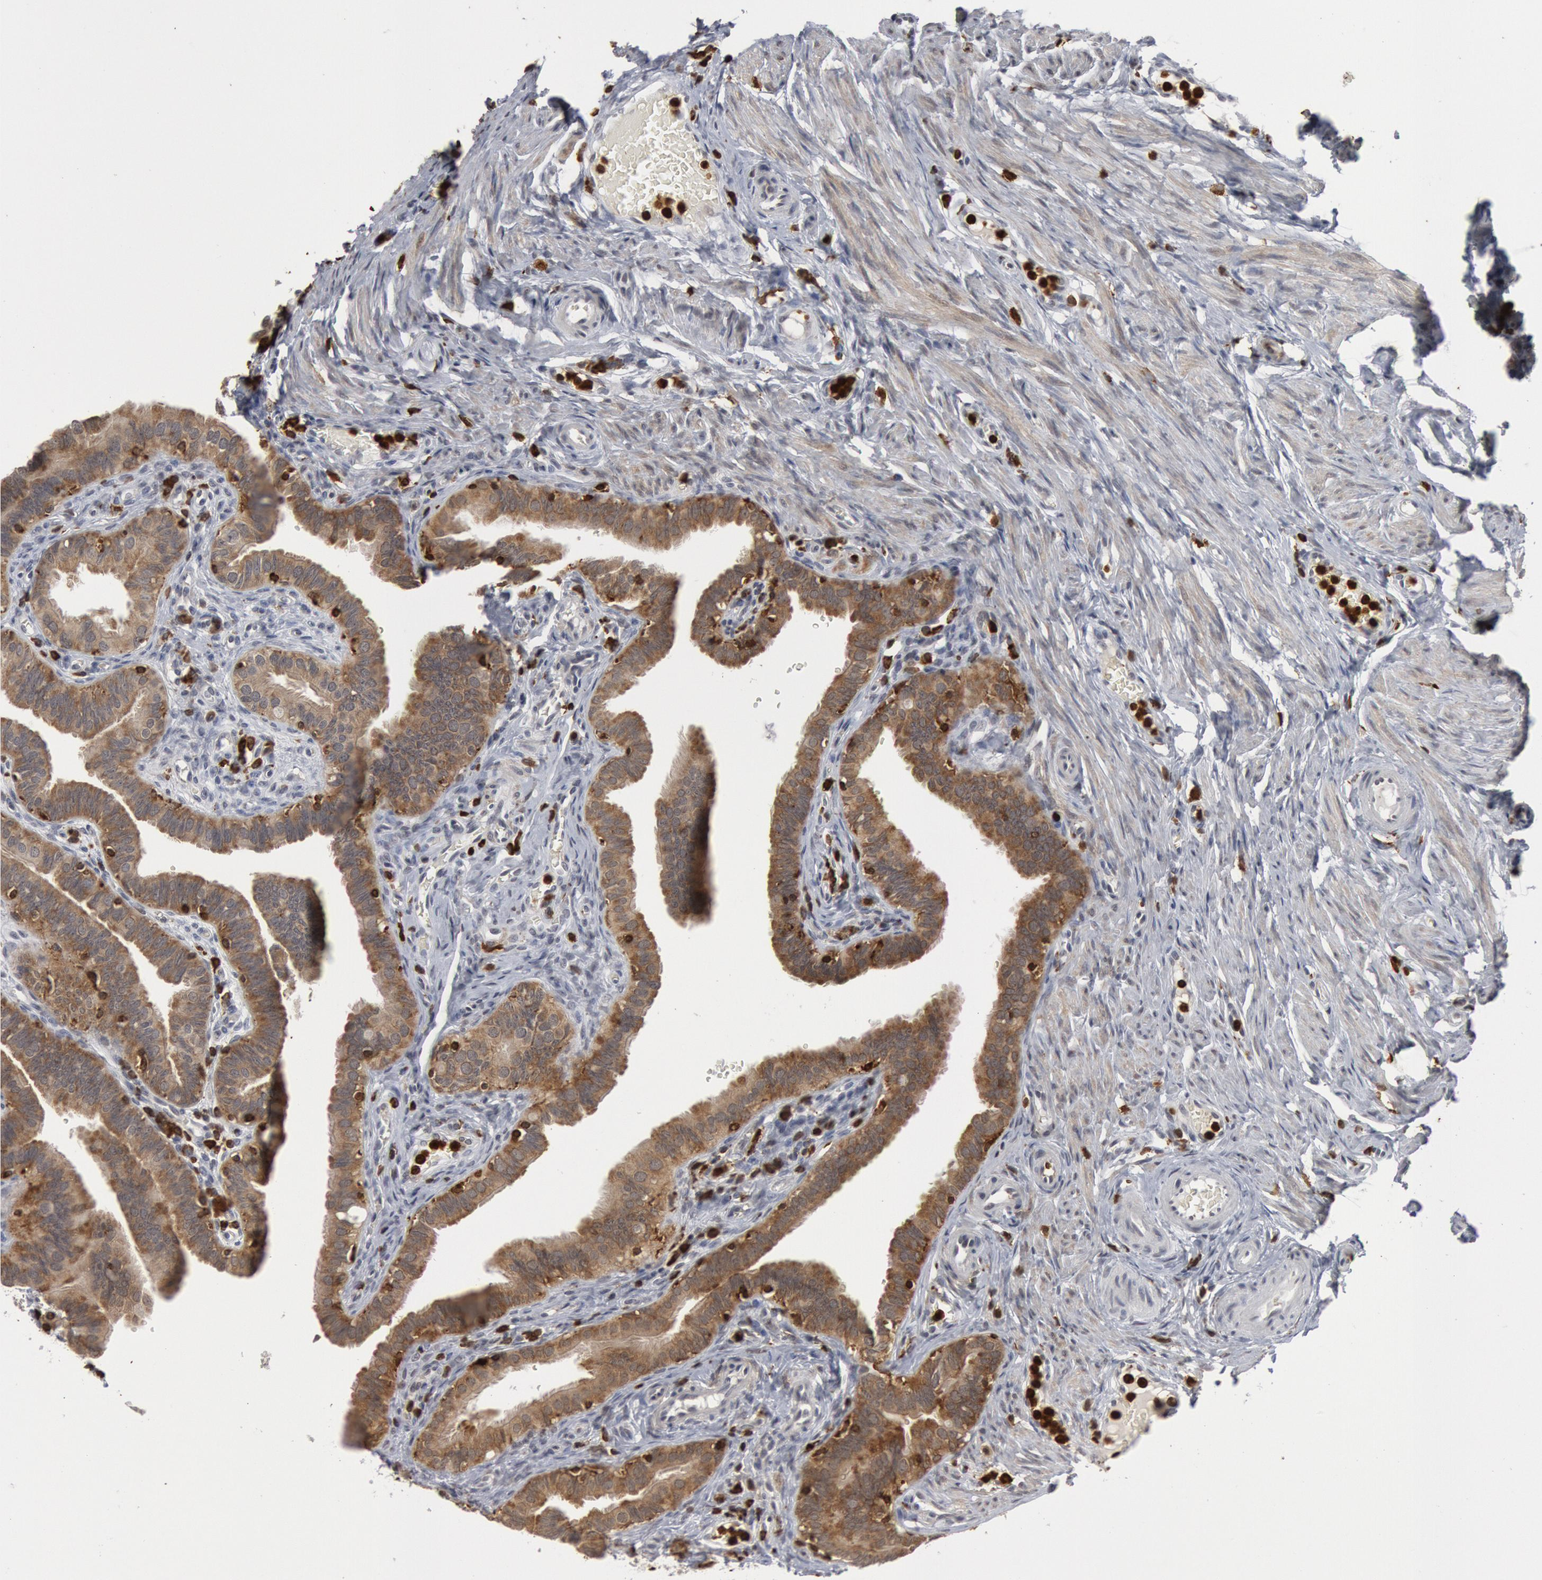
{"staining": {"intensity": "strong", "quantity": ">75%", "location": "cytoplasmic/membranous"}, "tissue": "fallopian tube", "cell_type": "Glandular cells", "image_type": "normal", "snomed": [{"axis": "morphology", "description": "Normal tissue, NOS"}, {"axis": "topography", "description": "Fallopian tube"}, {"axis": "topography", "description": "Ovary"}], "caption": "An image of human fallopian tube stained for a protein shows strong cytoplasmic/membranous brown staining in glandular cells. (brown staining indicates protein expression, while blue staining denotes nuclei).", "gene": "PTPN6", "patient": {"sex": "female", "age": 51}}